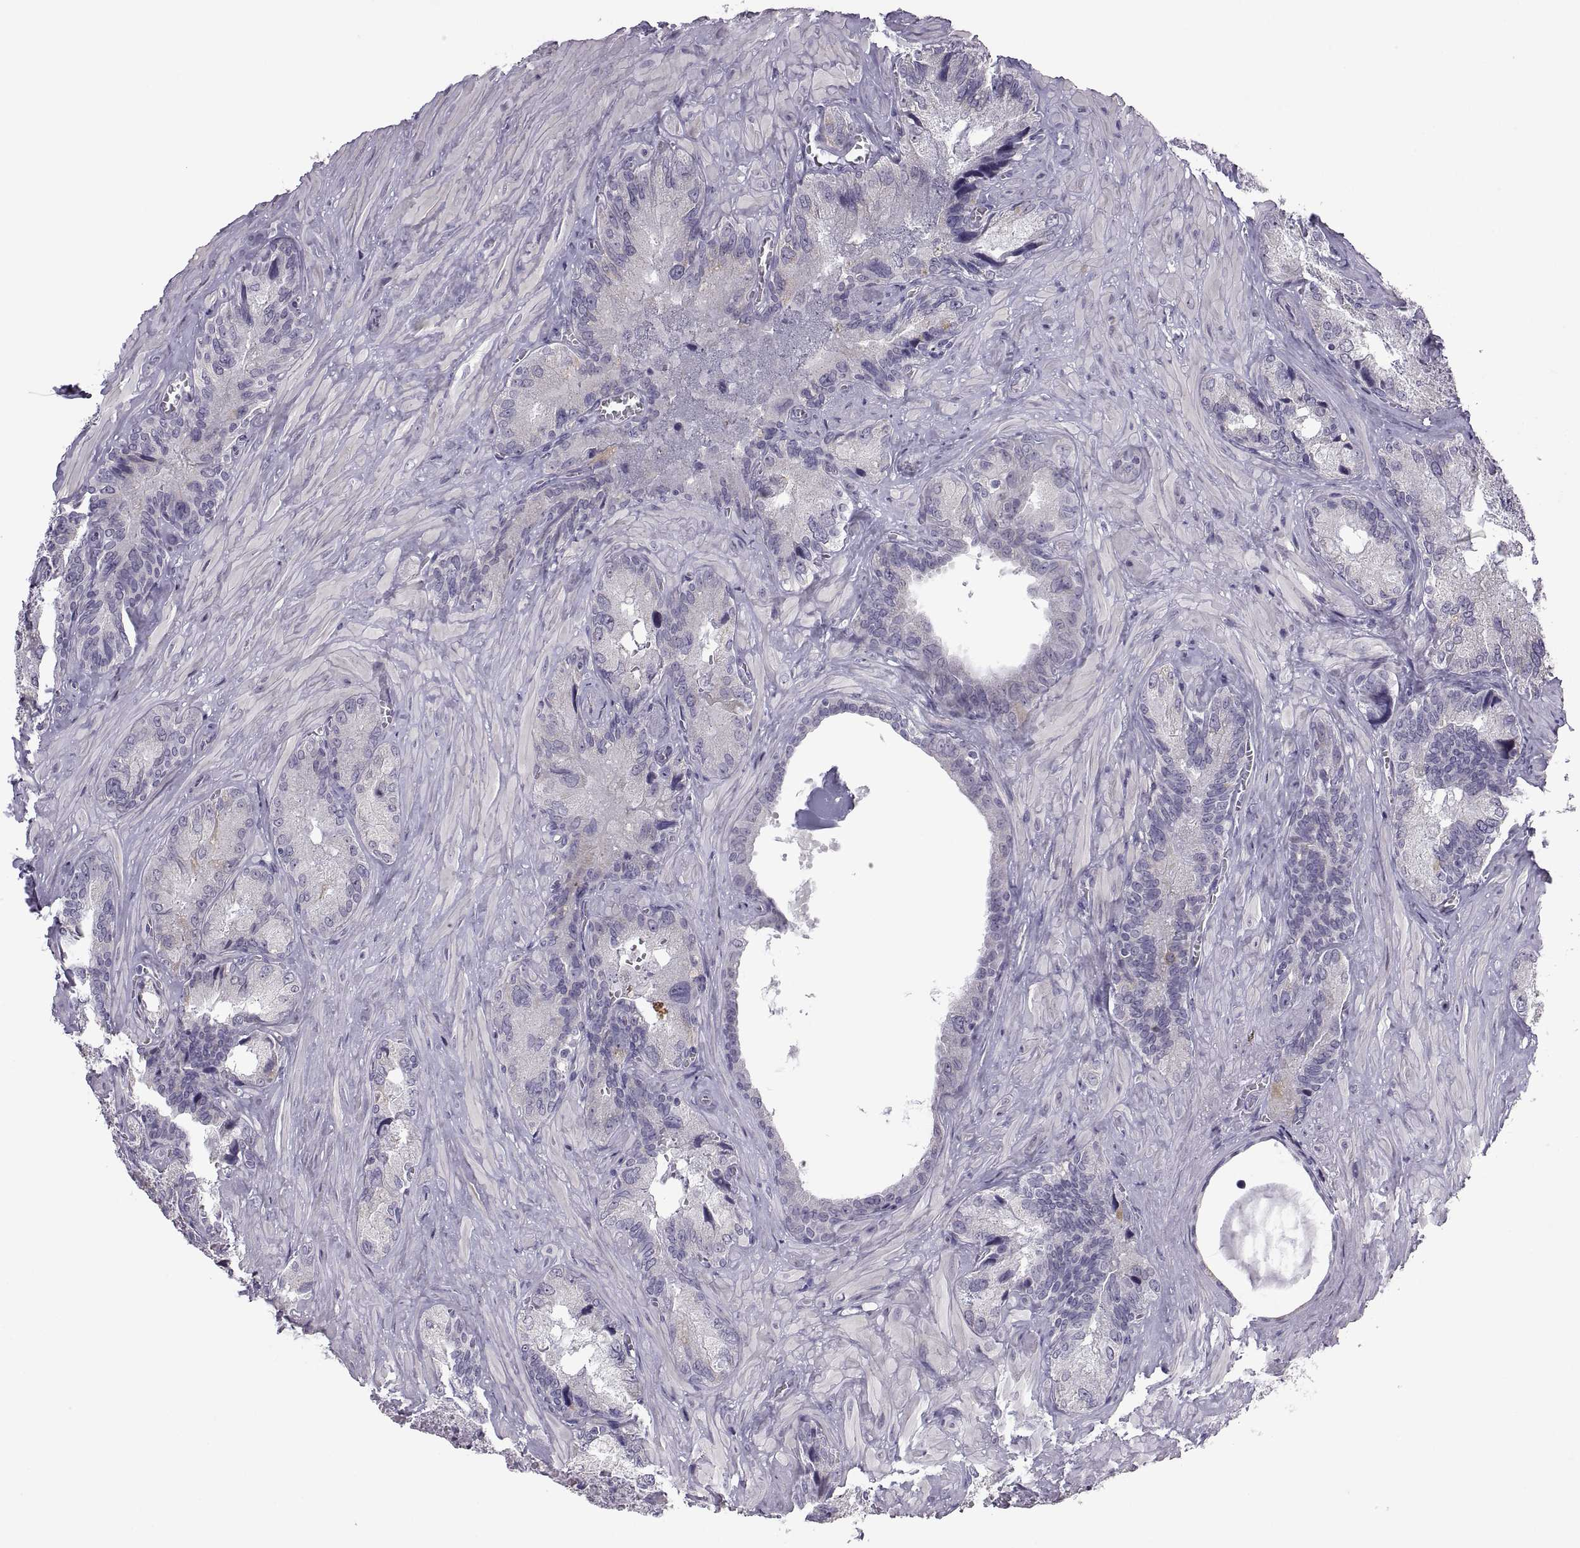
{"staining": {"intensity": "negative", "quantity": "none", "location": "none"}, "tissue": "seminal vesicle", "cell_type": "Glandular cells", "image_type": "normal", "snomed": [{"axis": "morphology", "description": "Normal tissue, NOS"}, {"axis": "topography", "description": "Seminal veicle"}], "caption": "Glandular cells show no significant protein positivity in normal seminal vesicle. (Immunohistochemistry, brightfield microscopy, high magnification).", "gene": "FAM170A", "patient": {"sex": "male", "age": 72}}